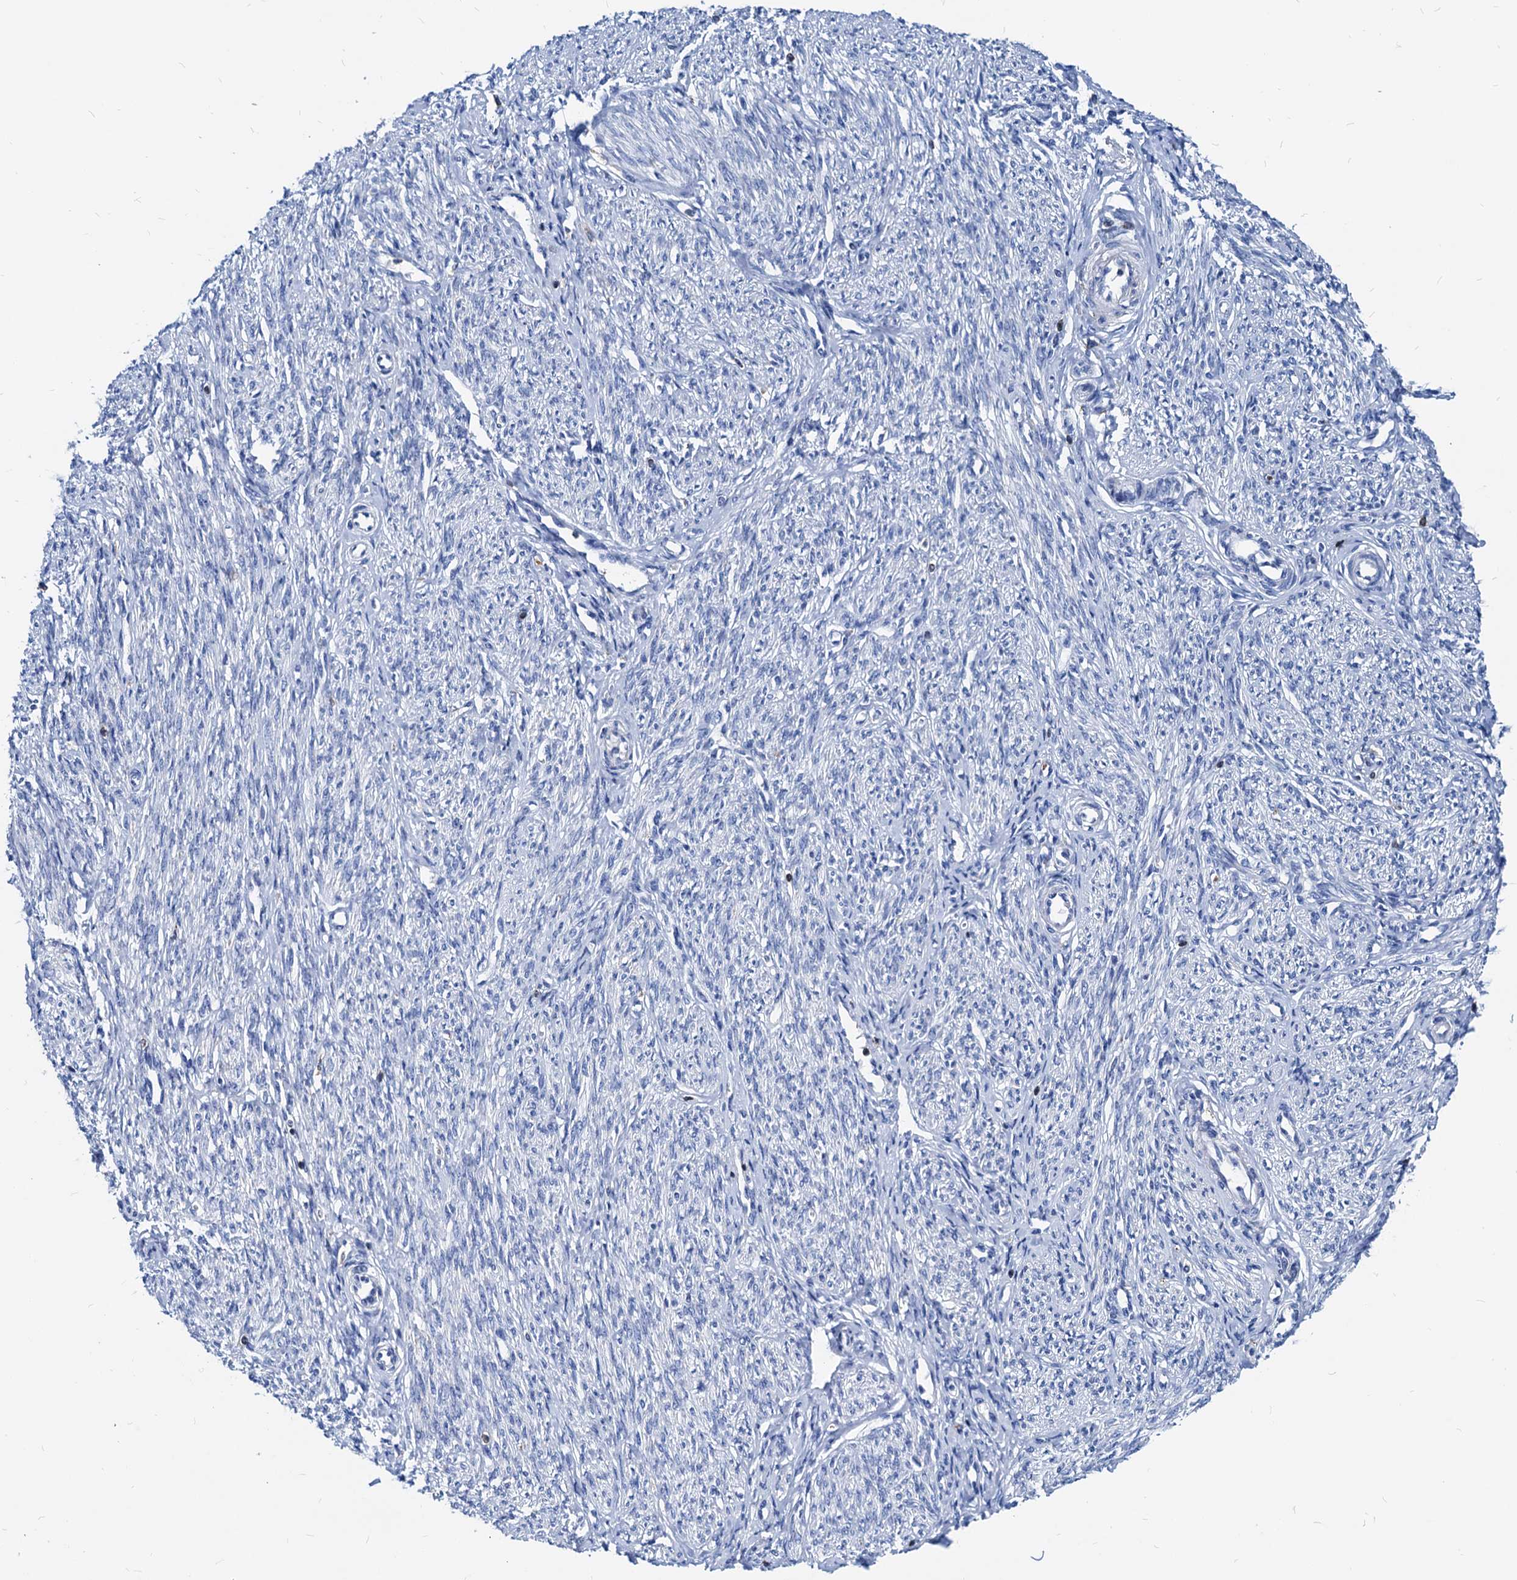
{"staining": {"intensity": "negative", "quantity": "none", "location": "none"}, "tissue": "endometrium", "cell_type": "Cells in endometrial stroma", "image_type": "normal", "snomed": [{"axis": "morphology", "description": "Normal tissue, NOS"}, {"axis": "topography", "description": "Endometrium"}], "caption": "There is no significant staining in cells in endometrial stroma of endometrium. The staining was performed using DAB to visualize the protein expression in brown, while the nuclei were stained in blue with hematoxylin (Magnification: 20x).", "gene": "LCP2", "patient": {"sex": "female", "age": 72}}